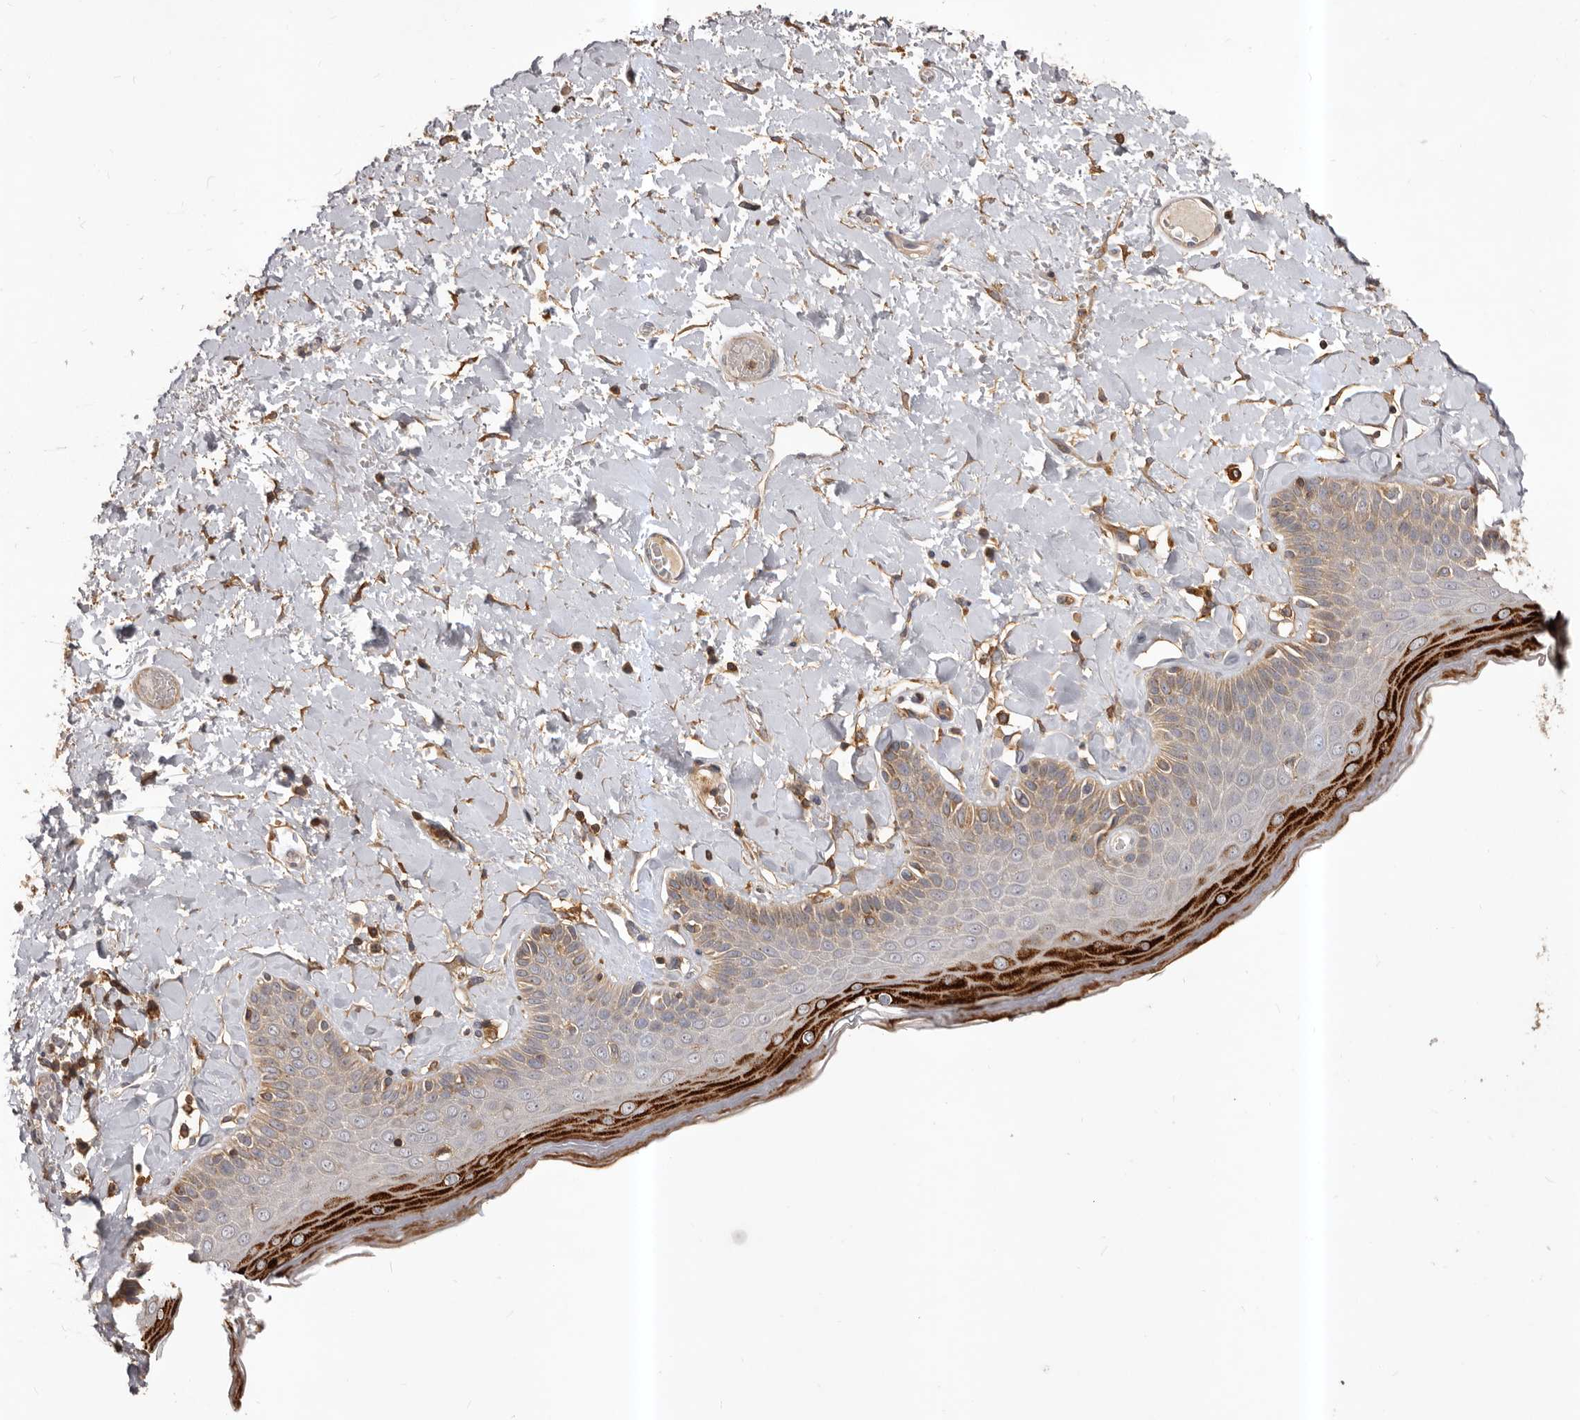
{"staining": {"intensity": "strong", "quantity": "<25%", "location": "cytoplasmic/membranous"}, "tissue": "skin", "cell_type": "Epidermal cells", "image_type": "normal", "snomed": [{"axis": "morphology", "description": "Normal tissue, NOS"}, {"axis": "topography", "description": "Anal"}], "caption": "Skin stained with a brown dye displays strong cytoplasmic/membranous positive positivity in approximately <25% of epidermal cells.", "gene": "GLIPR2", "patient": {"sex": "male", "age": 69}}